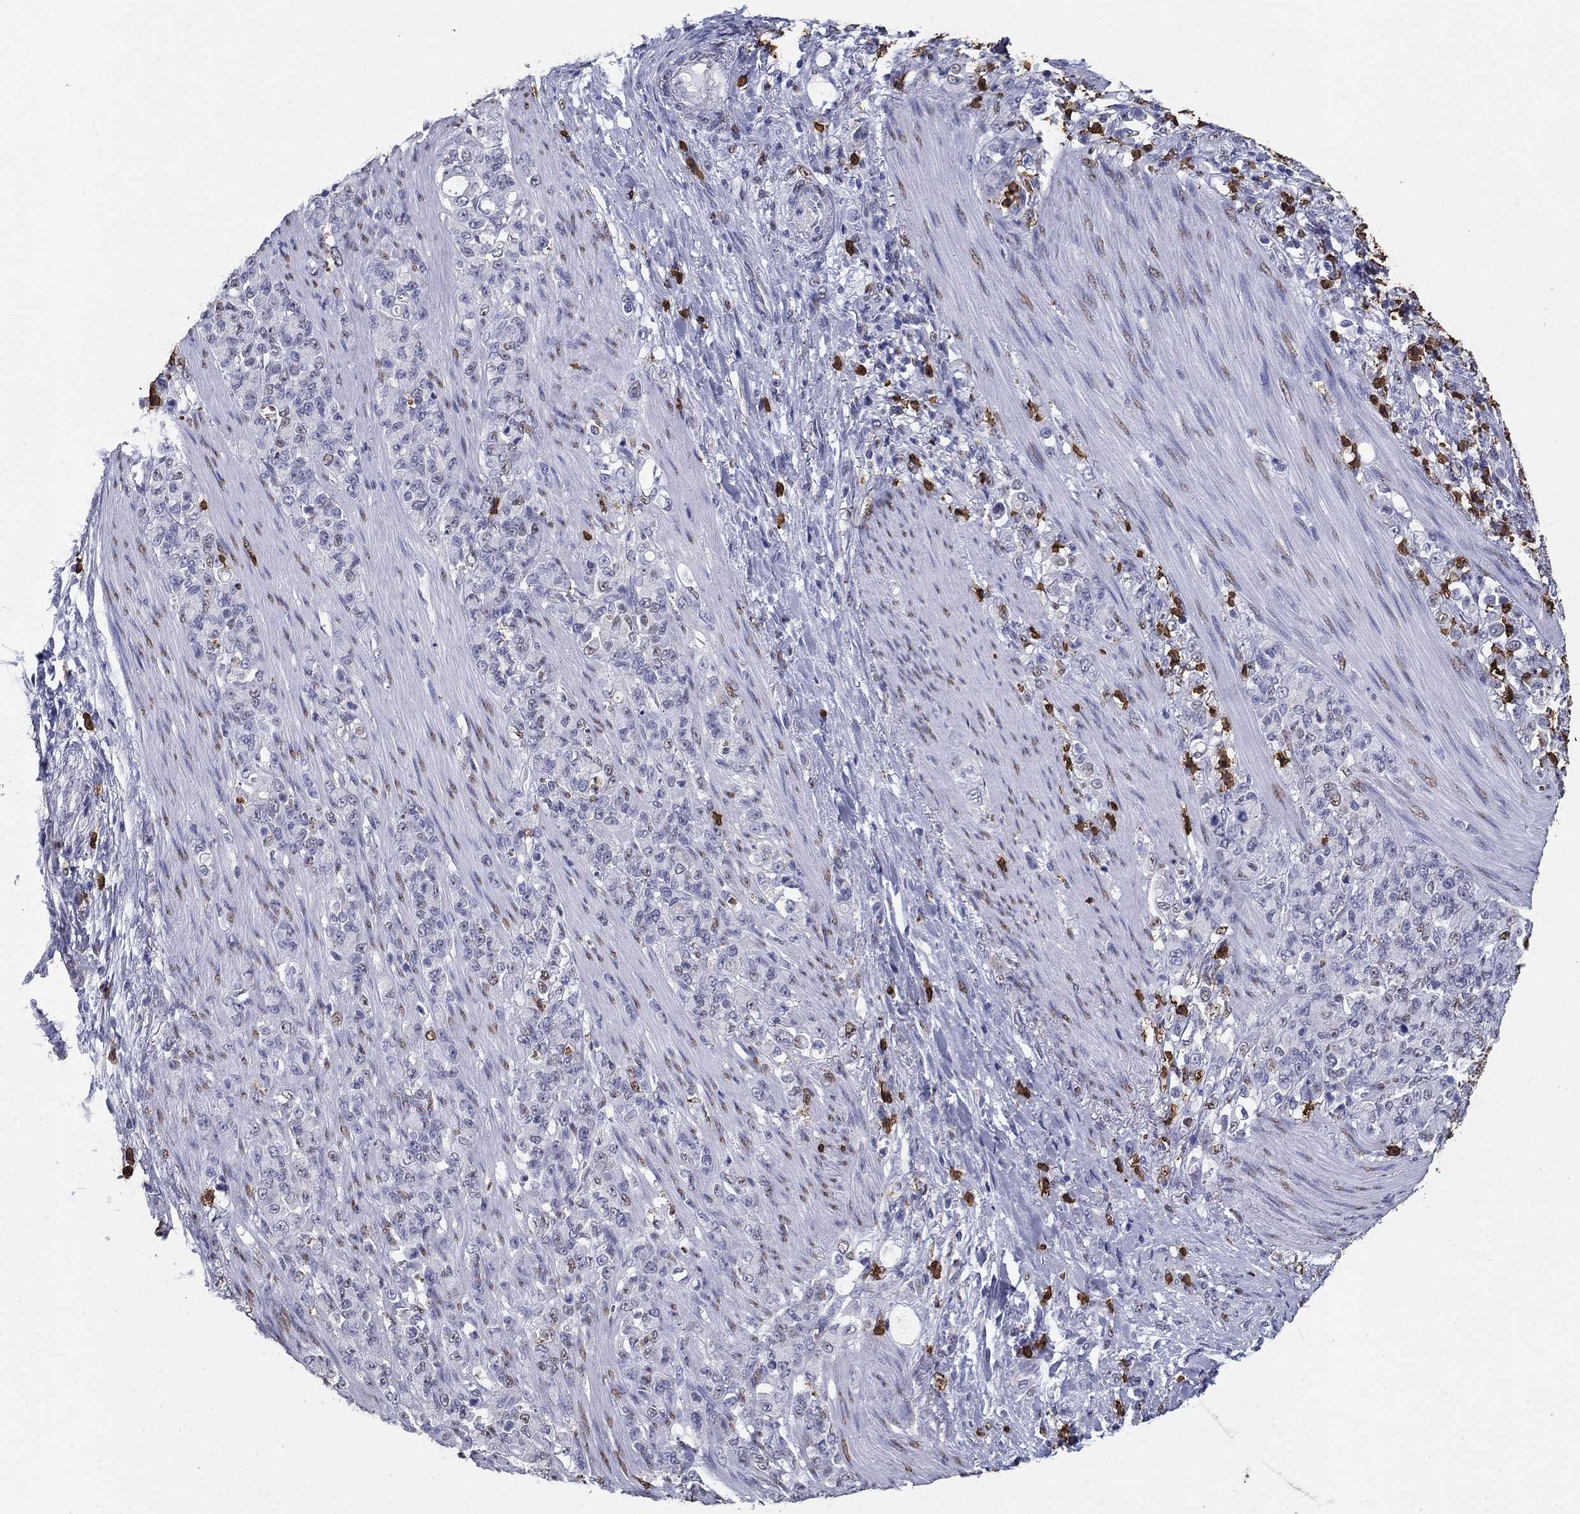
{"staining": {"intensity": "negative", "quantity": "none", "location": "none"}, "tissue": "stomach cancer", "cell_type": "Tumor cells", "image_type": "cancer", "snomed": [{"axis": "morphology", "description": "Adenocarcinoma, NOS"}, {"axis": "topography", "description": "Stomach"}], "caption": "Tumor cells are negative for protein expression in human stomach cancer. The staining was performed using DAB to visualize the protein expression in brown, while the nuclei were stained in blue with hematoxylin (Magnification: 20x).", "gene": "IGSF8", "patient": {"sex": "female", "age": 79}}